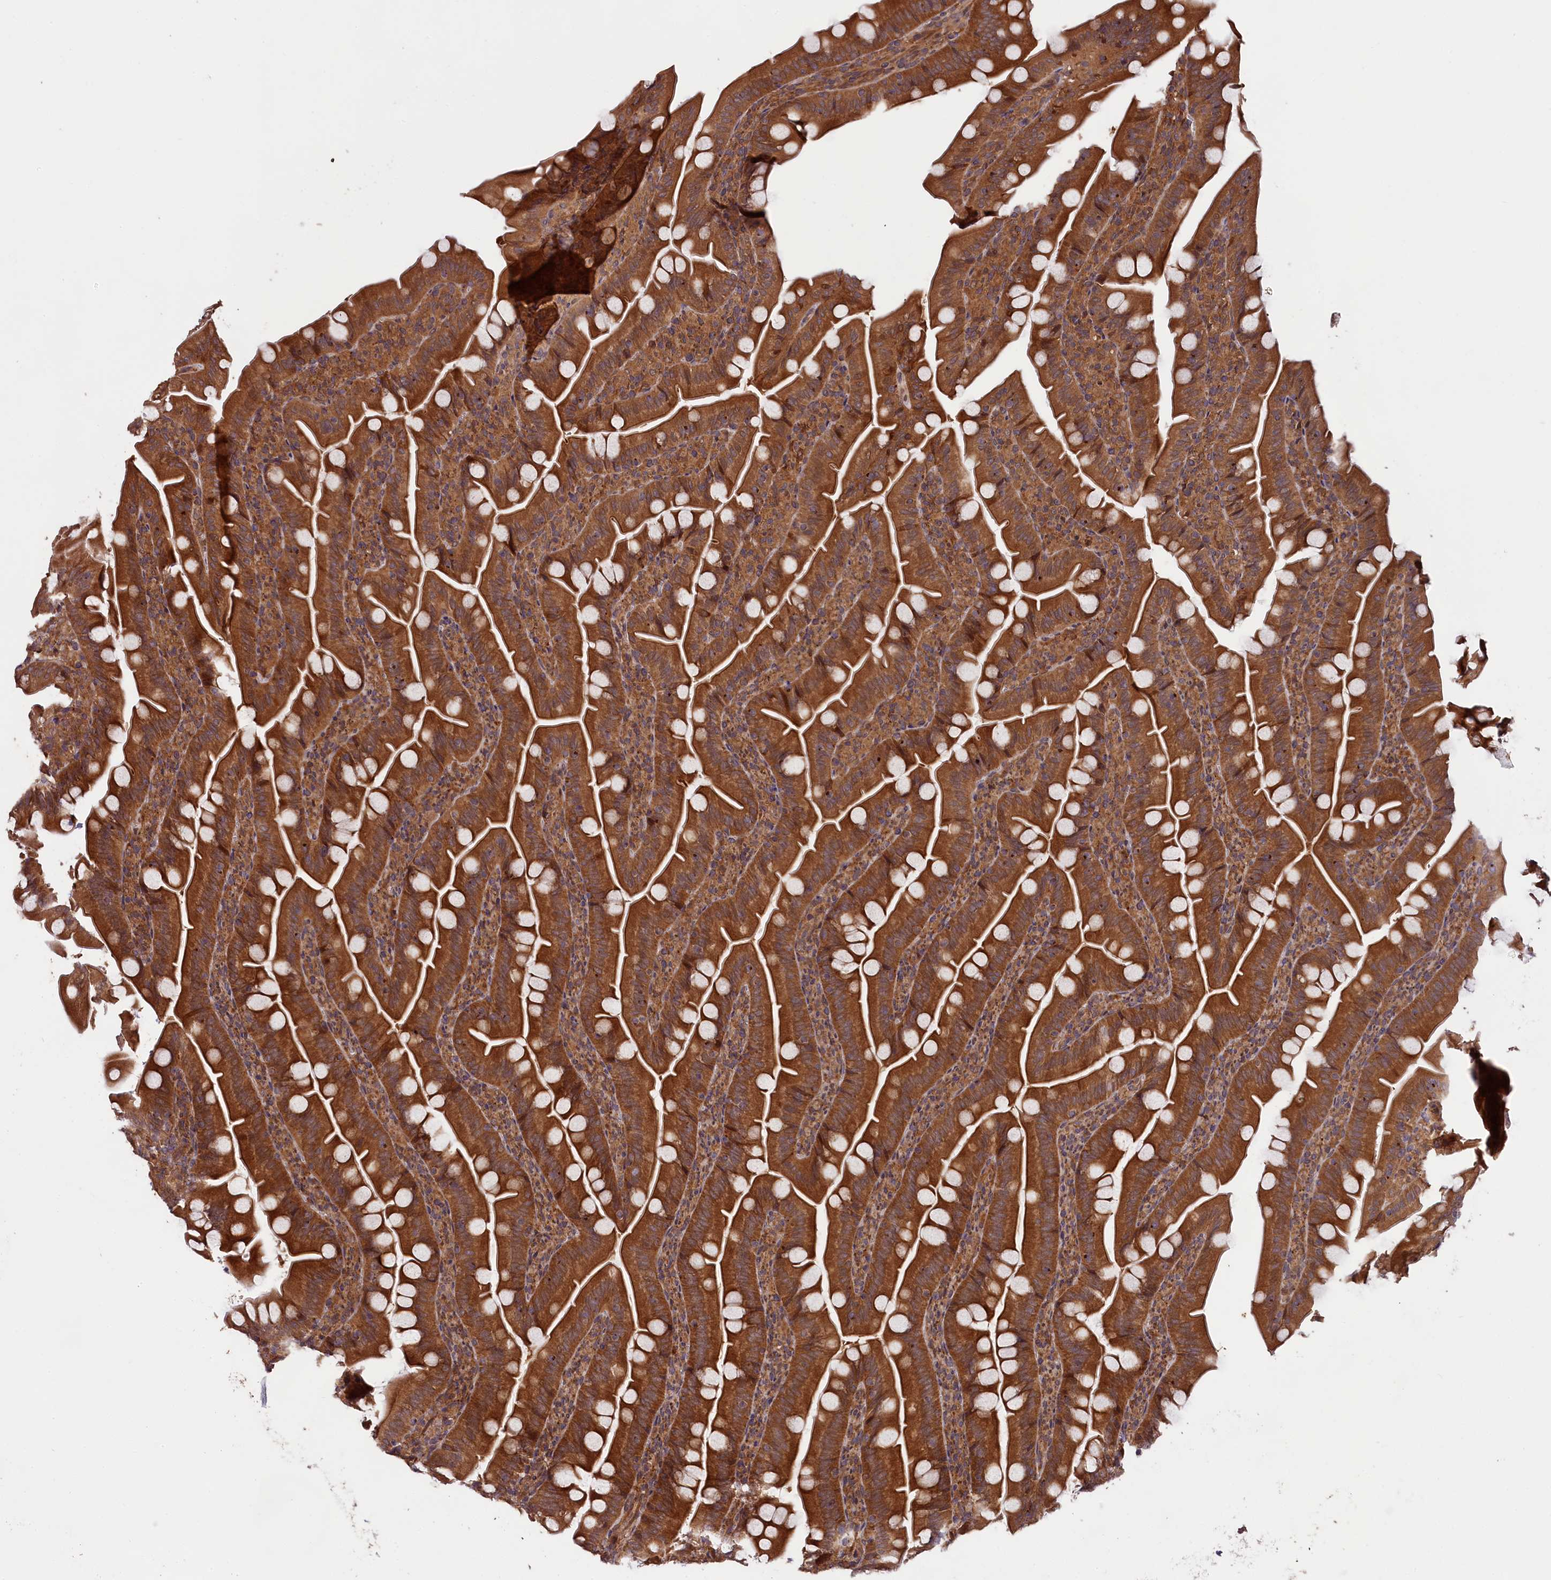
{"staining": {"intensity": "strong", "quantity": ">75%", "location": "cytoplasmic/membranous"}, "tissue": "appendix", "cell_type": "Glandular cells", "image_type": "normal", "snomed": [{"axis": "morphology", "description": "Normal tissue, NOS"}, {"axis": "topography", "description": "Appendix"}], "caption": "Strong cytoplasmic/membranous staining for a protein is present in approximately >75% of glandular cells of normal appendix using IHC.", "gene": "DOHH", "patient": {"sex": "female", "age": 33}}